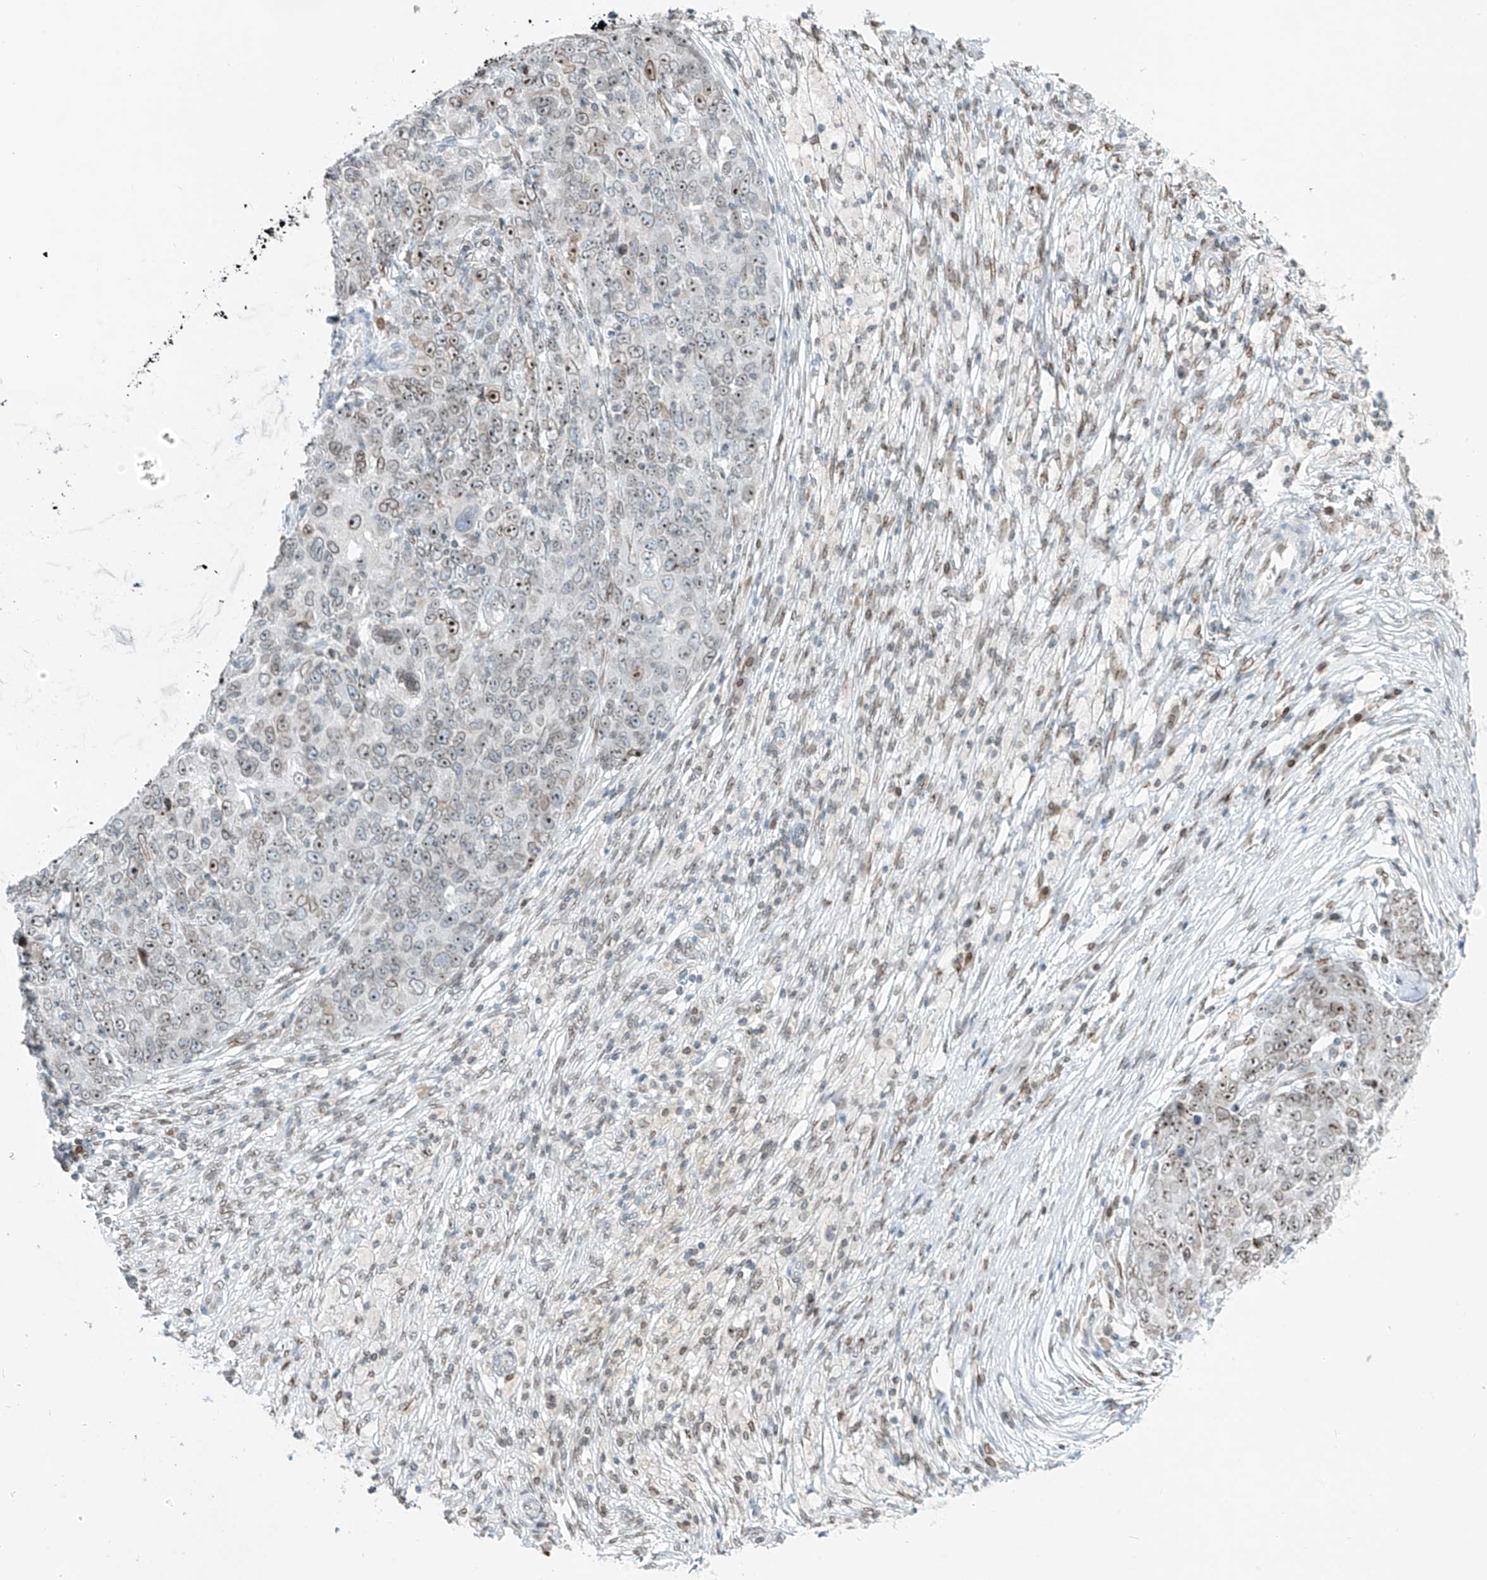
{"staining": {"intensity": "moderate", "quantity": "25%-75%", "location": "nuclear"}, "tissue": "ovarian cancer", "cell_type": "Tumor cells", "image_type": "cancer", "snomed": [{"axis": "morphology", "description": "Carcinoma, endometroid"}, {"axis": "topography", "description": "Ovary"}], "caption": "DAB (3,3'-diaminobenzidine) immunohistochemical staining of human ovarian cancer (endometroid carcinoma) shows moderate nuclear protein positivity in approximately 25%-75% of tumor cells.", "gene": "SAMD15", "patient": {"sex": "female", "age": 42}}